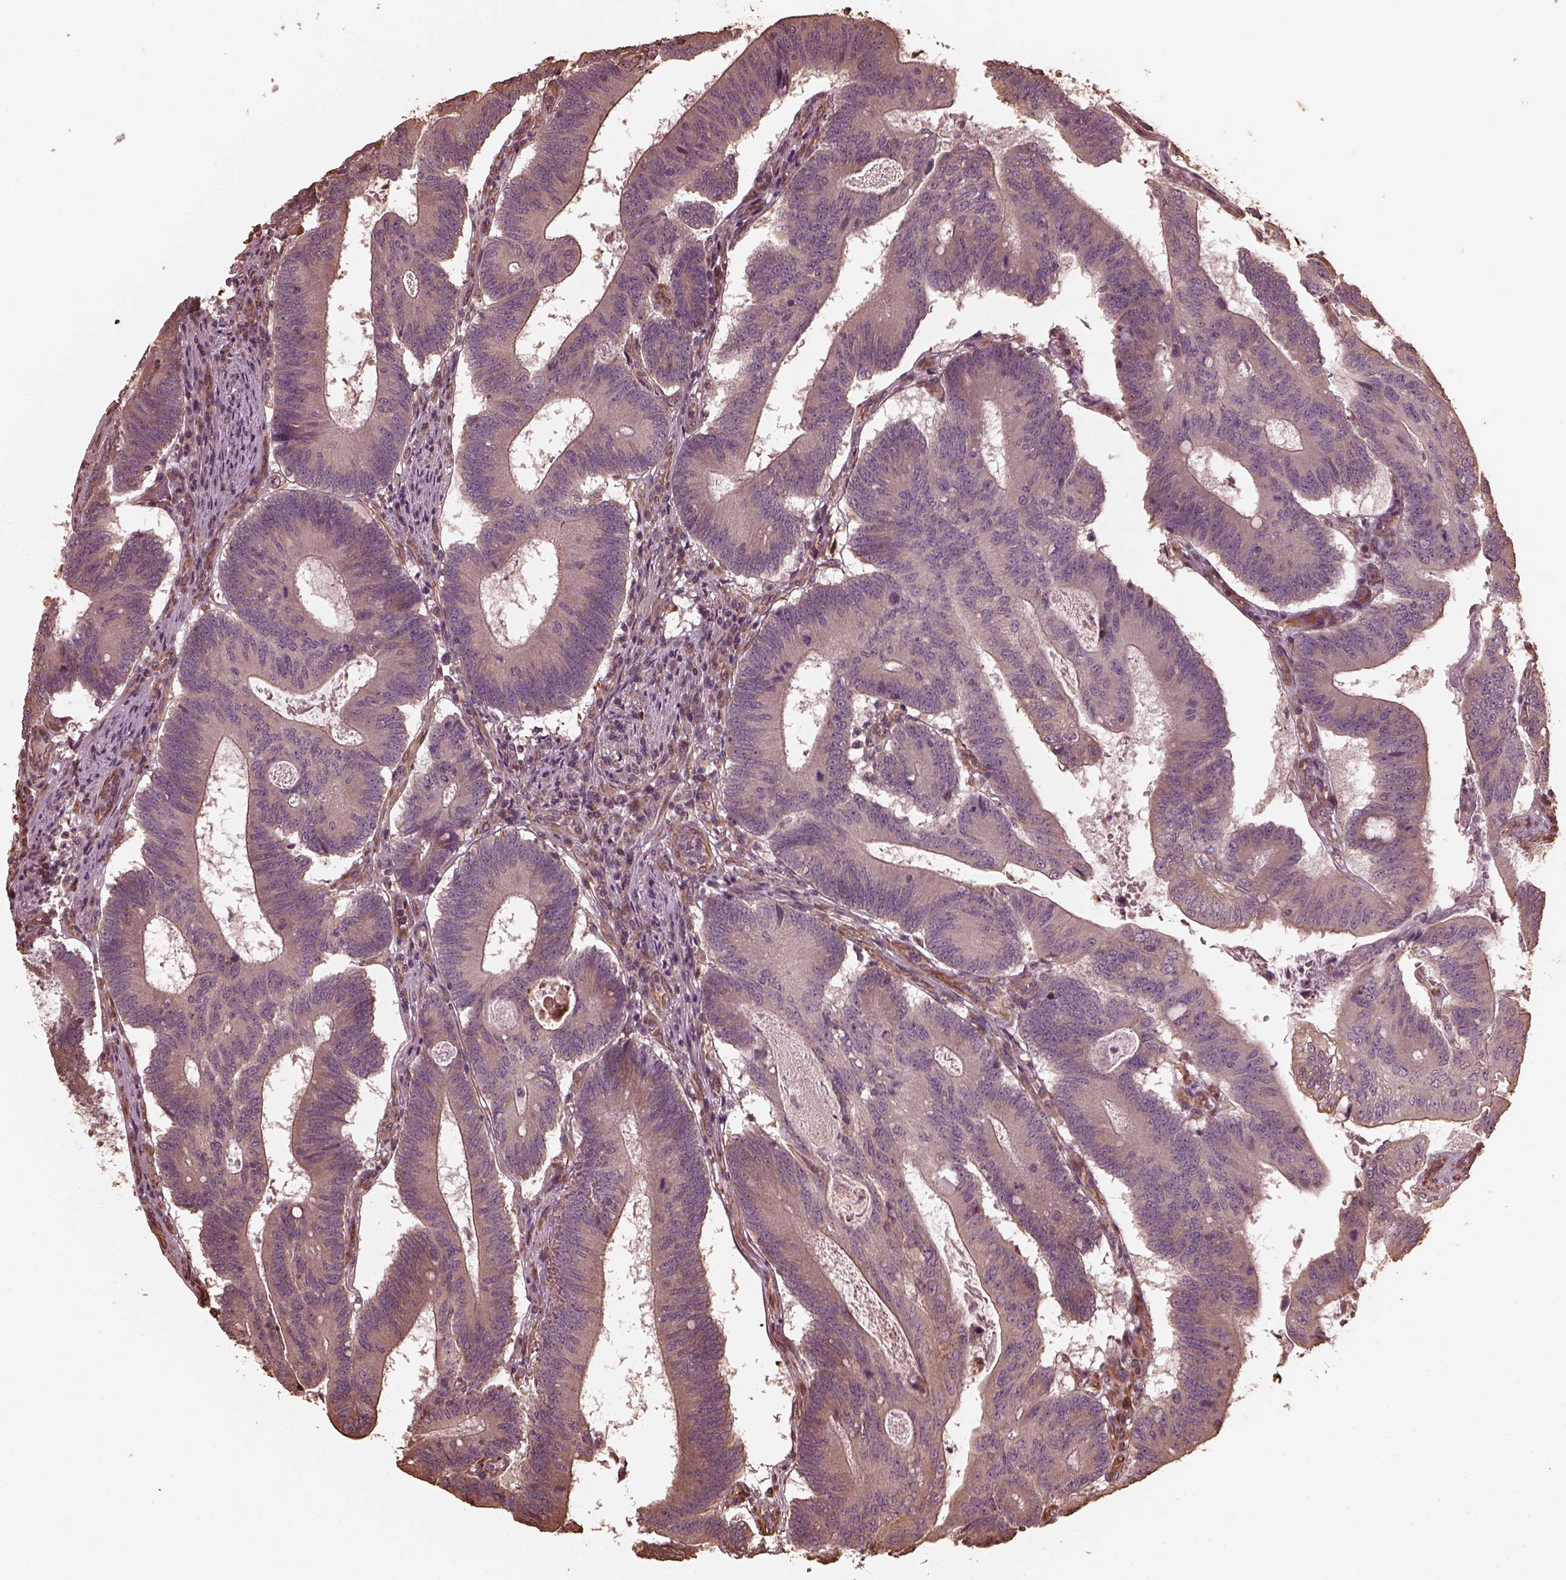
{"staining": {"intensity": "negative", "quantity": "none", "location": "none"}, "tissue": "colorectal cancer", "cell_type": "Tumor cells", "image_type": "cancer", "snomed": [{"axis": "morphology", "description": "Adenocarcinoma, NOS"}, {"axis": "topography", "description": "Colon"}], "caption": "DAB immunohistochemical staining of colorectal cancer displays no significant expression in tumor cells.", "gene": "GTPBP1", "patient": {"sex": "female", "age": 70}}